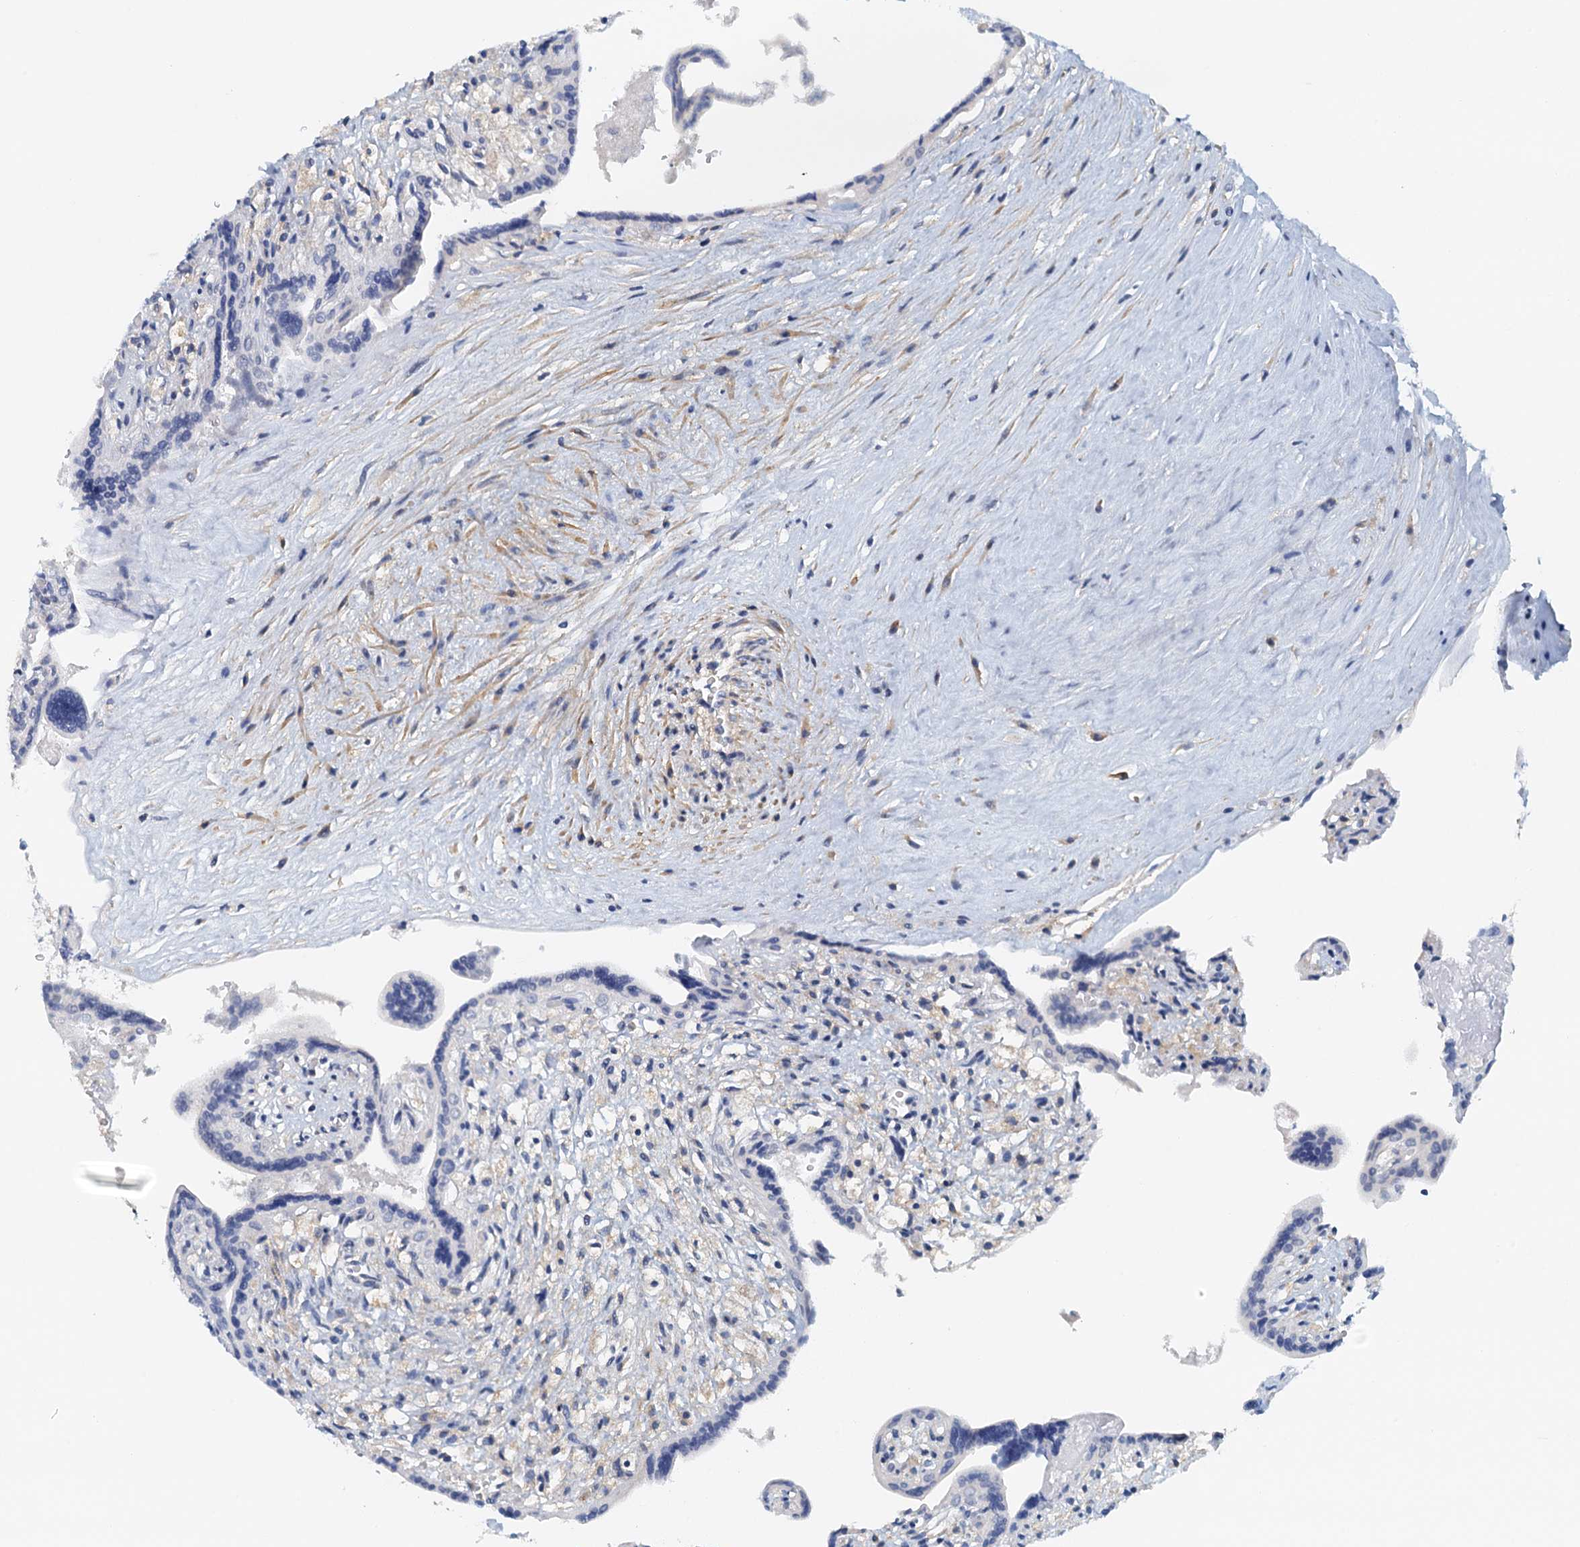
{"staining": {"intensity": "negative", "quantity": "none", "location": "none"}, "tissue": "placenta", "cell_type": "Trophoblastic cells", "image_type": "normal", "snomed": [{"axis": "morphology", "description": "Normal tissue, NOS"}, {"axis": "topography", "description": "Placenta"}], "caption": "An immunohistochemistry photomicrograph of normal placenta is shown. There is no staining in trophoblastic cells of placenta.", "gene": "DTD1", "patient": {"sex": "female", "age": 37}}